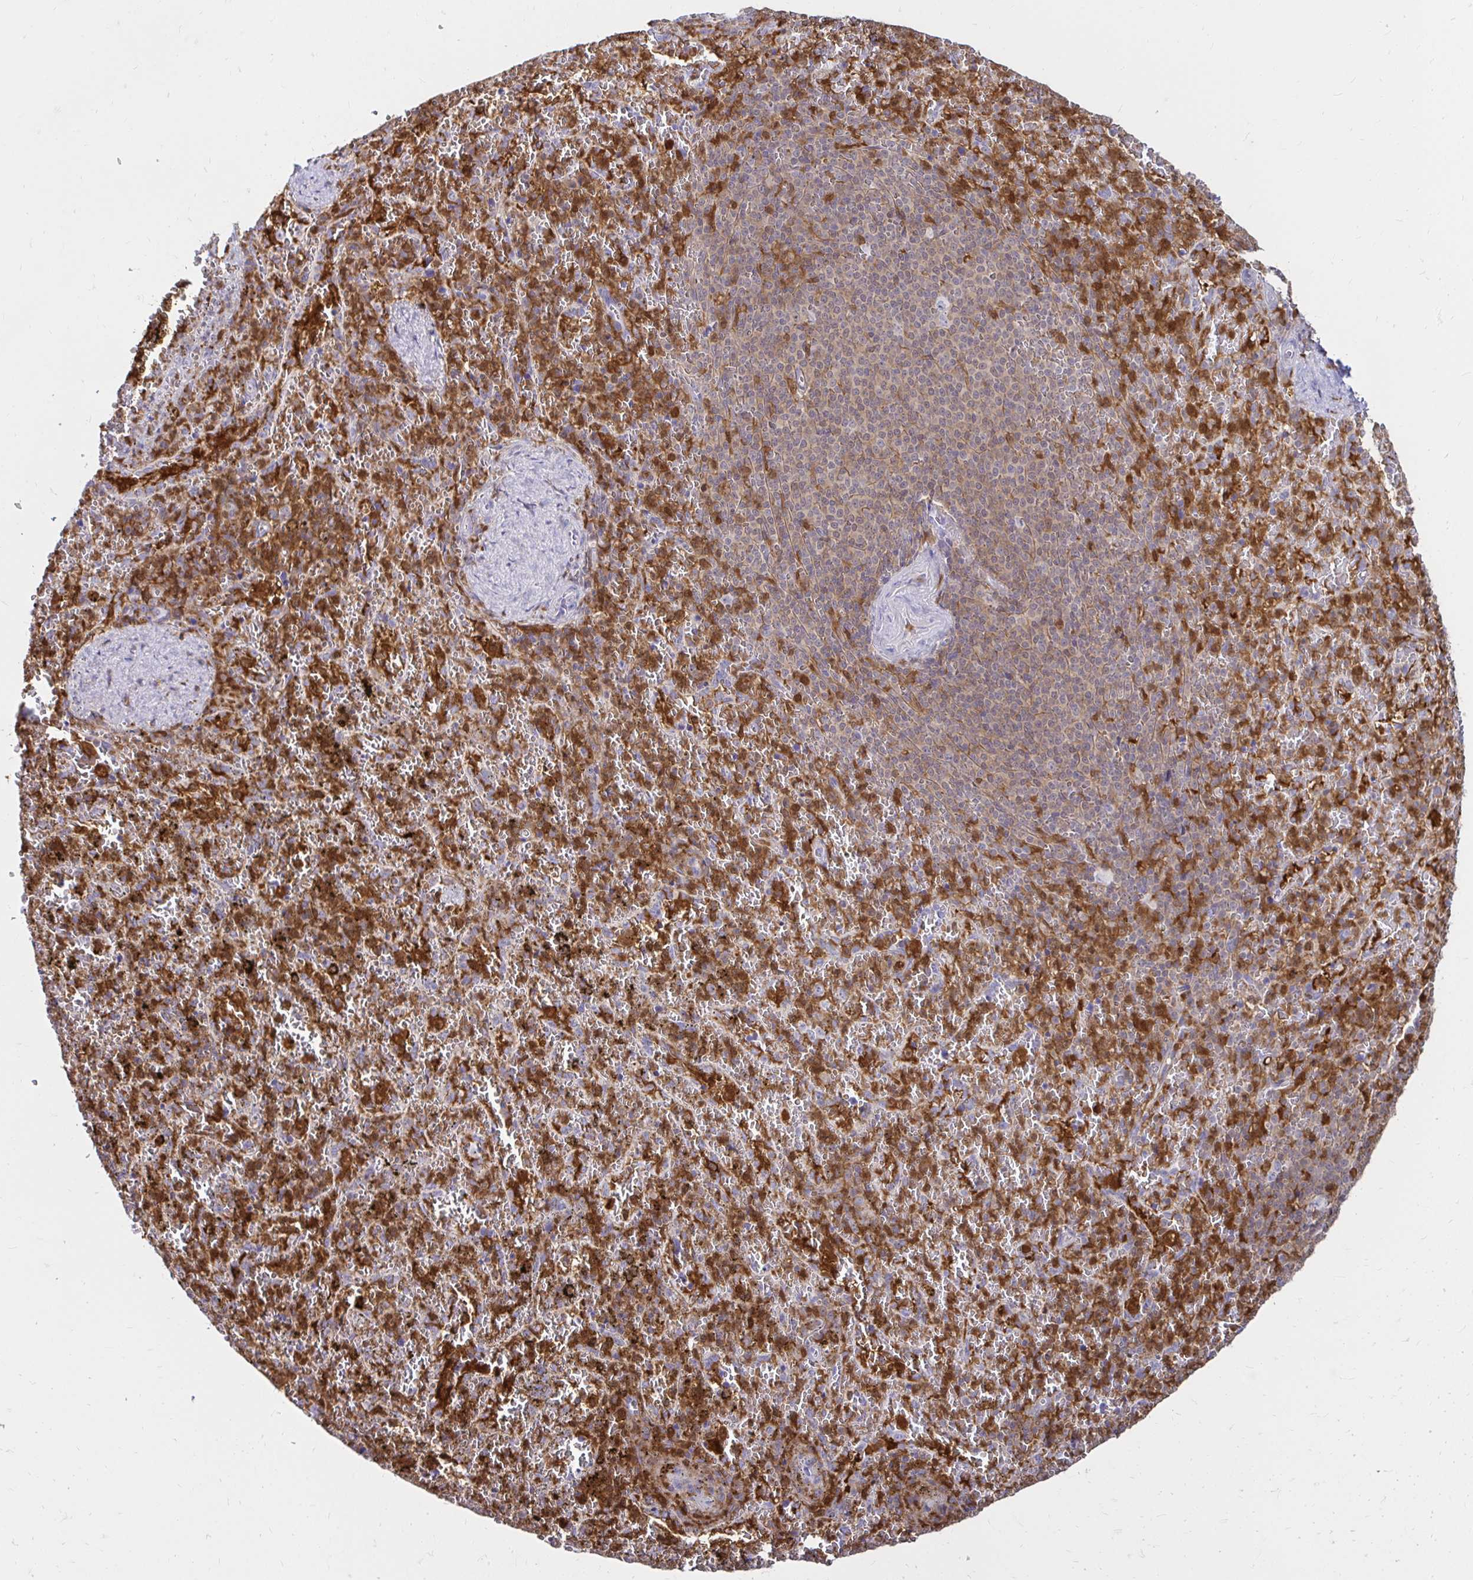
{"staining": {"intensity": "strong", "quantity": "25%-75%", "location": "cytoplasmic/membranous"}, "tissue": "spleen", "cell_type": "Cells in red pulp", "image_type": "normal", "snomed": [{"axis": "morphology", "description": "Normal tissue, NOS"}, {"axis": "topography", "description": "Spleen"}], "caption": "IHC of benign human spleen shows high levels of strong cytoplasmic/membranous staining in approximately 25%-75% of cells in red pulp.", "gene": "PYCARD", "patient": {"sex": "female", "age": 50}}